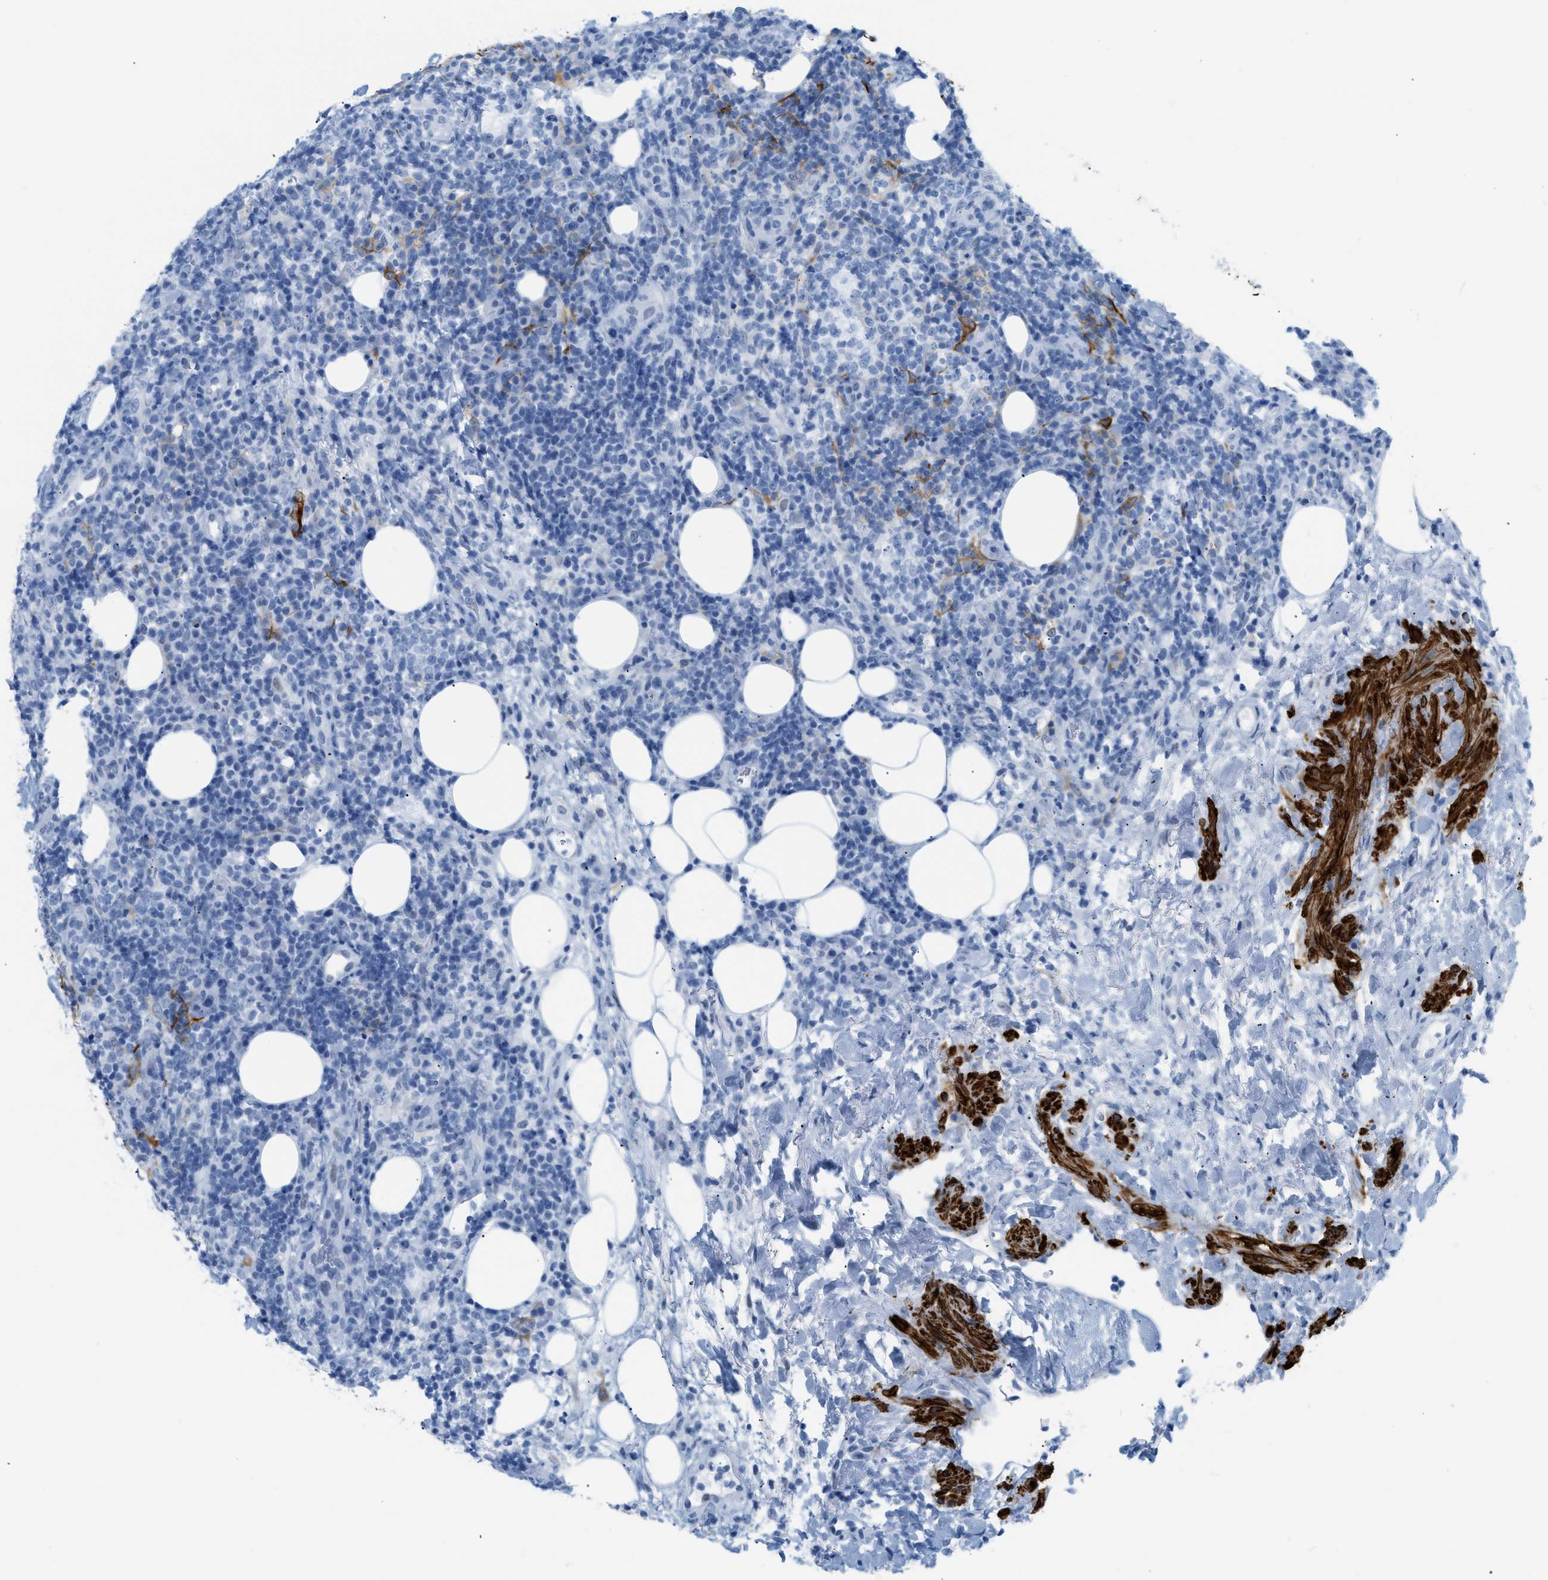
{"staining": {"intensity": "negative", "quantity": "none", "location": "none"}, "tissue": "lymphoma", "cell_type": "Tumor cells", "image_type": "cancer", "snomed": [{"axis": "morphology", "description": "Malignant lymphoma, non-Hodgkin's type, High grade"}, {"axis": "topography", "description": "Lymph node"}], "caption": "Histopathology image shows no significant protein expression in tumor cells of high-grade malignant lymphoma, non-Hodgkin's type. Brightfield microscopy of immunohistochemistry stained with DAB (3,3'-diaminobenzidine) (brown) and hematoxylin (blue), captured at high magnification.", "gene": "DES", "patient": {"sex": "female", "age": 76}}